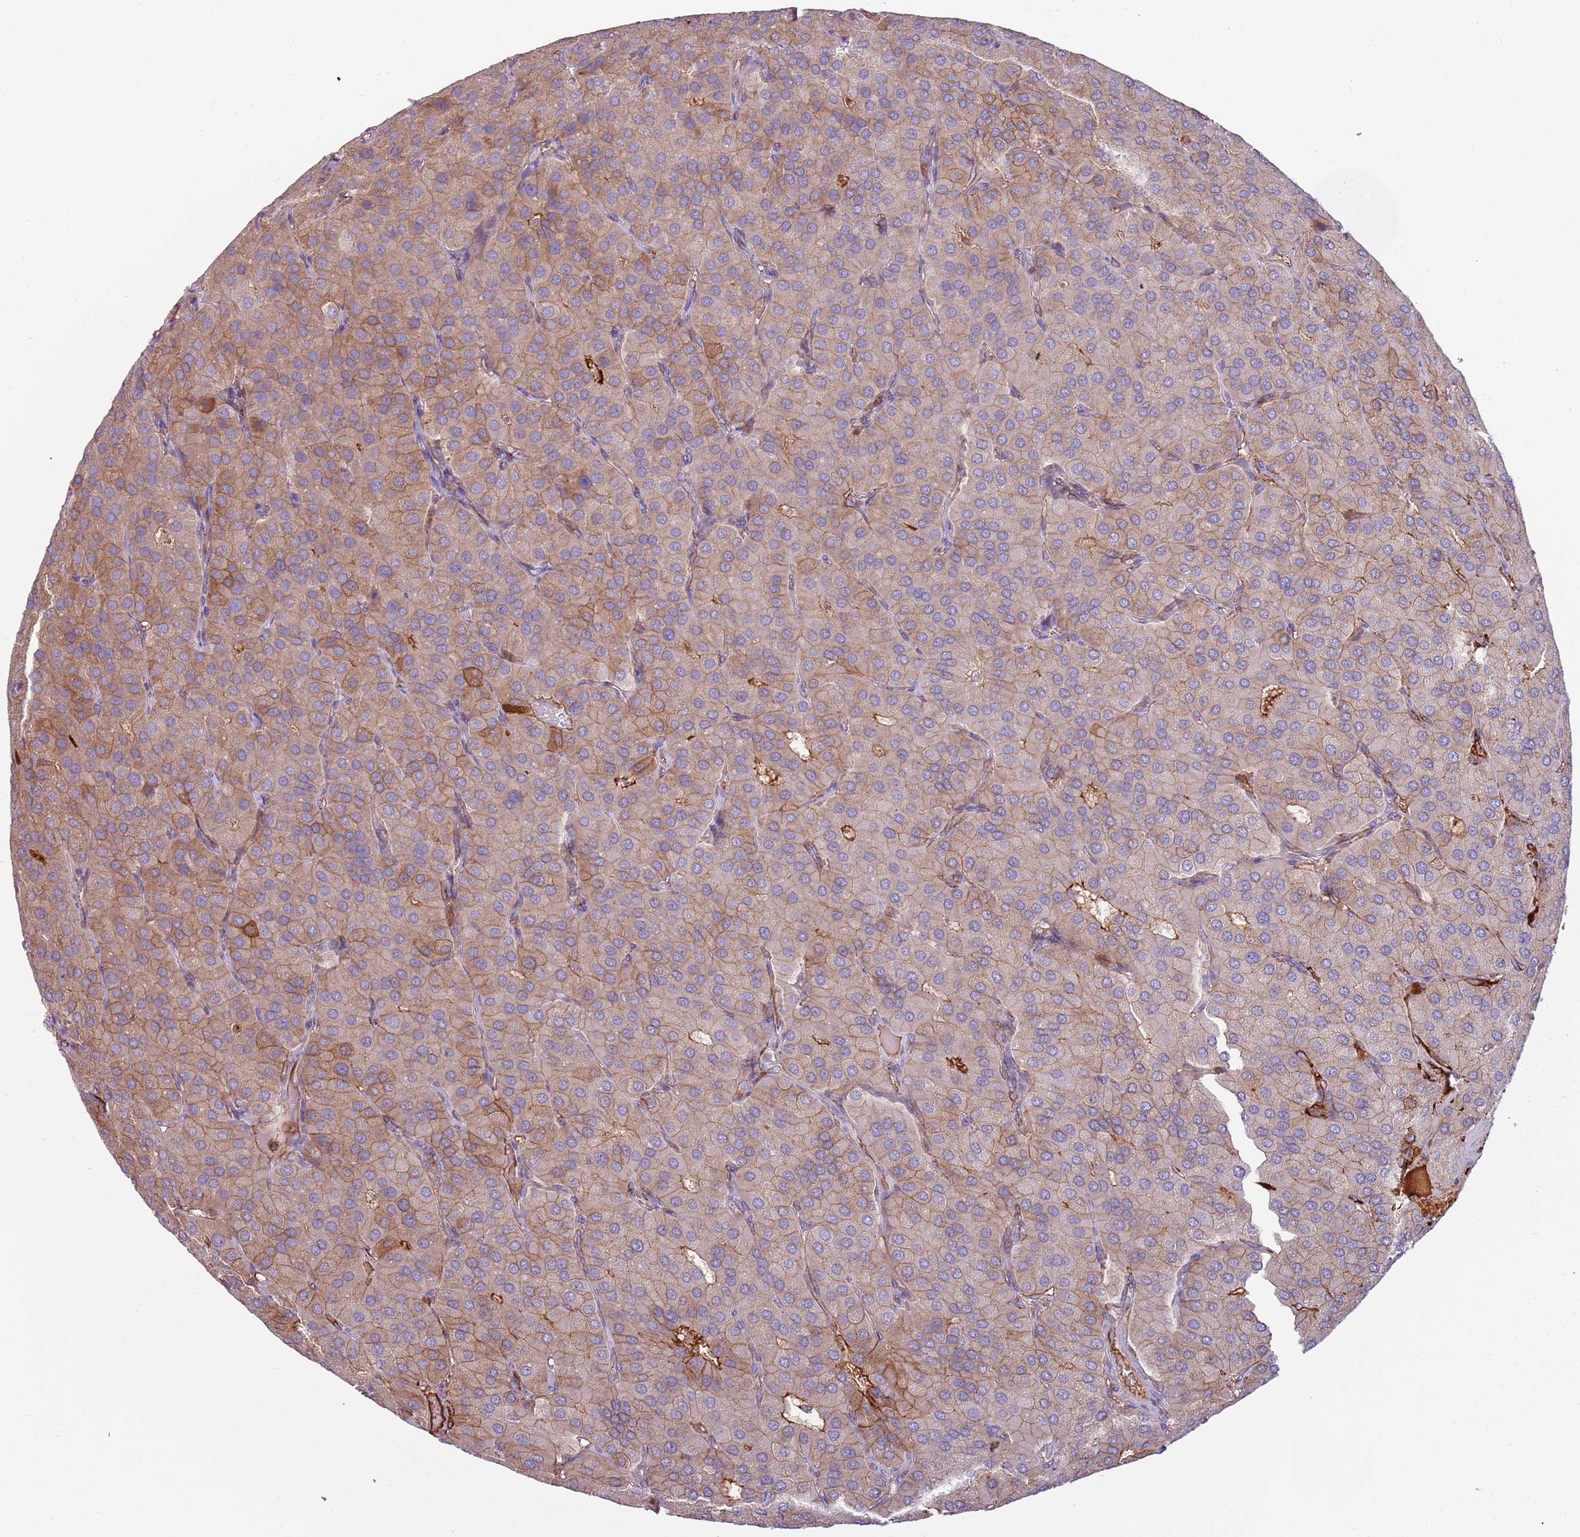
{"staining": {"intensity": "moderate", "quantity": "25%-75%", "location": "cytoplasmic/membranous"}, "tissue": "parathyroid gland", "cell_type": "Glandular cells", "image_type": "normal", "snomed": [{"axis": "morphology", "description": "Normal tissue, NOS"}, {"axis": "morphology", "description": "Adenoma, NOS"}, {"axis": "topography", "description": "Parathyroid gland"}], "caption": "The immunohistochemical stain highlights moderate cytoplasmic/membranous staining in glandular cells of benign parathyroid gland.", "gene": "NADK", "patient": {"sex": "female", "age": 86}}